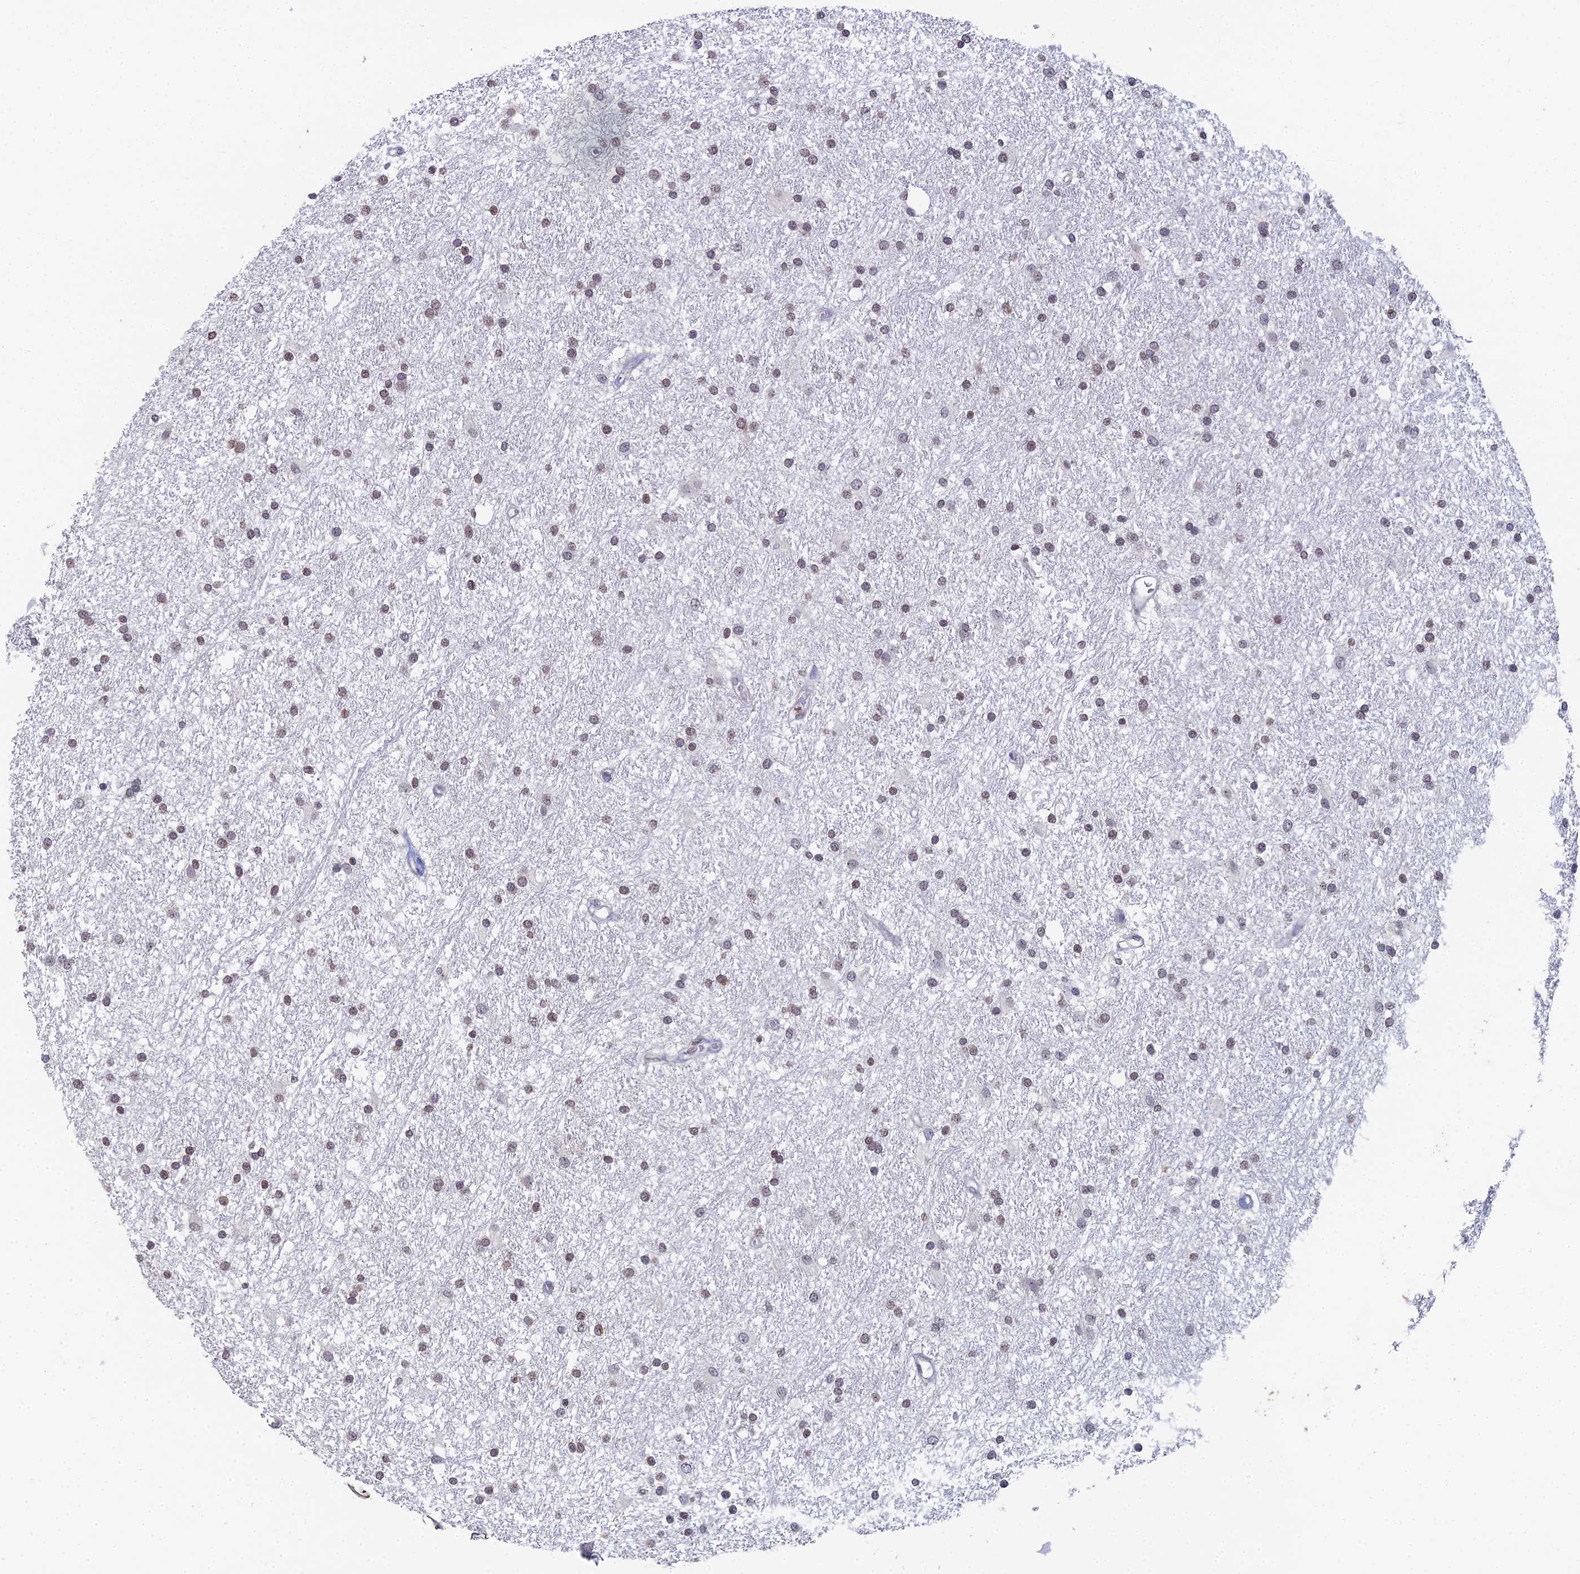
{"staining": {"intensity": "weak", "quantity": "25%-75%", "location": "nuclear"}, "tissue": "glioma", "cell_type": "Tumor cells", "image_type": "cancer", "snomed": [{"axis": "morphology", "description": "Glioma, malignant, High grade"}, {"axis": "topography", "description": "Brain"}], "caption": "Malignant high-grade glioma stained for a protein shows weak nuclear positivity in tumor cells.", "gene": "PRR22", "patient": {"sex": "male", "age": 77}}